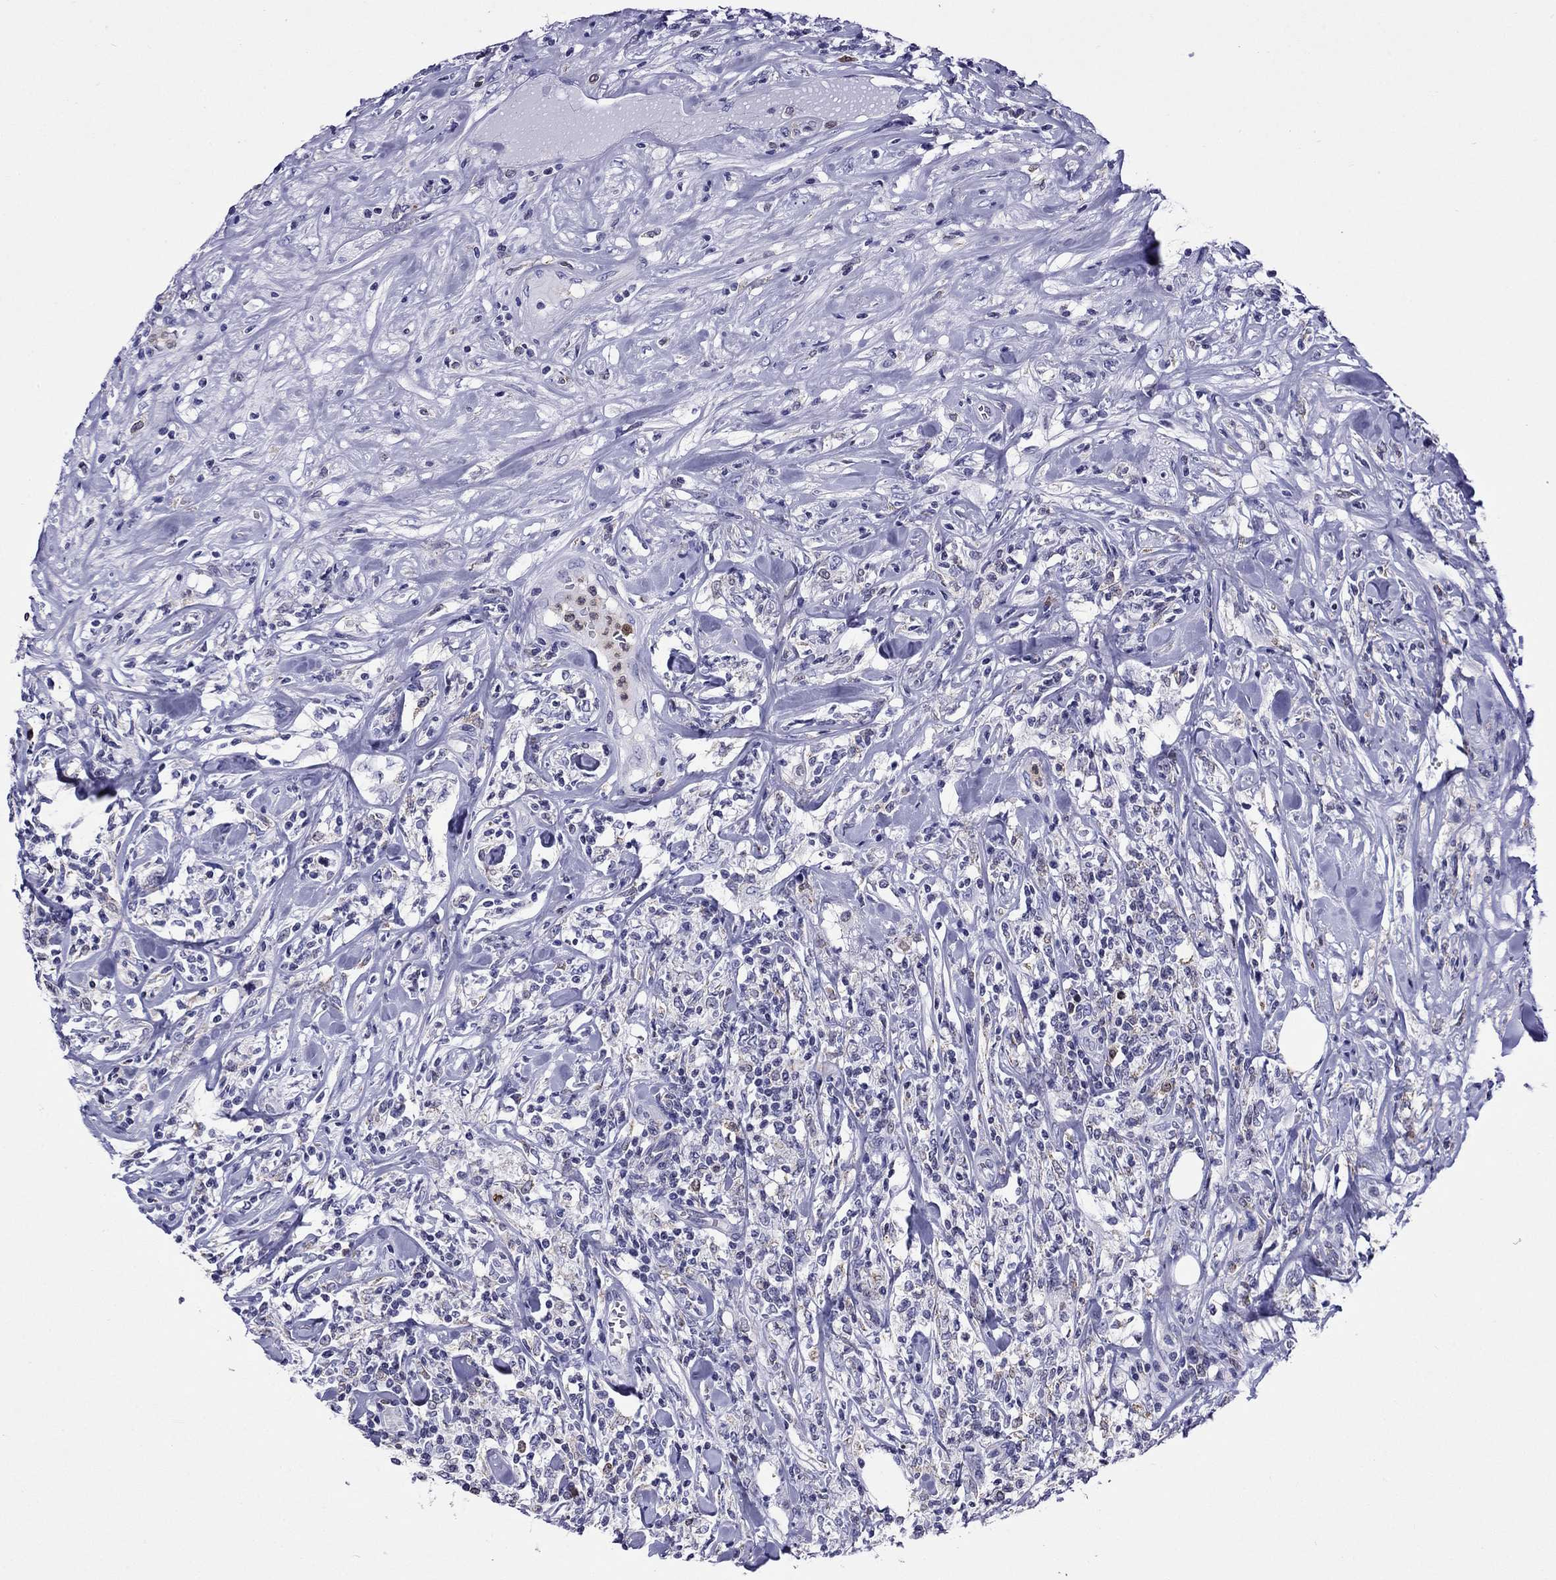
{"staining": {"intensity": "negative", "quantity": "none", "location": "none"}, "tissue": "lymphoma", "cell_type": "Tumor cells", "image_type": "cancer", "snomed": [{"axis": "morphology", "description": "Malignant lymphoma, non-Hodgkin's type, High grade"}, {"axis": "topography", "description": "Lymph node"}], "caption": "This is an IHC image of human lymphoma. There is no expression in tumor cells.", "gene": "SCG2", "patient": {"sex": "female", "age": 84}}